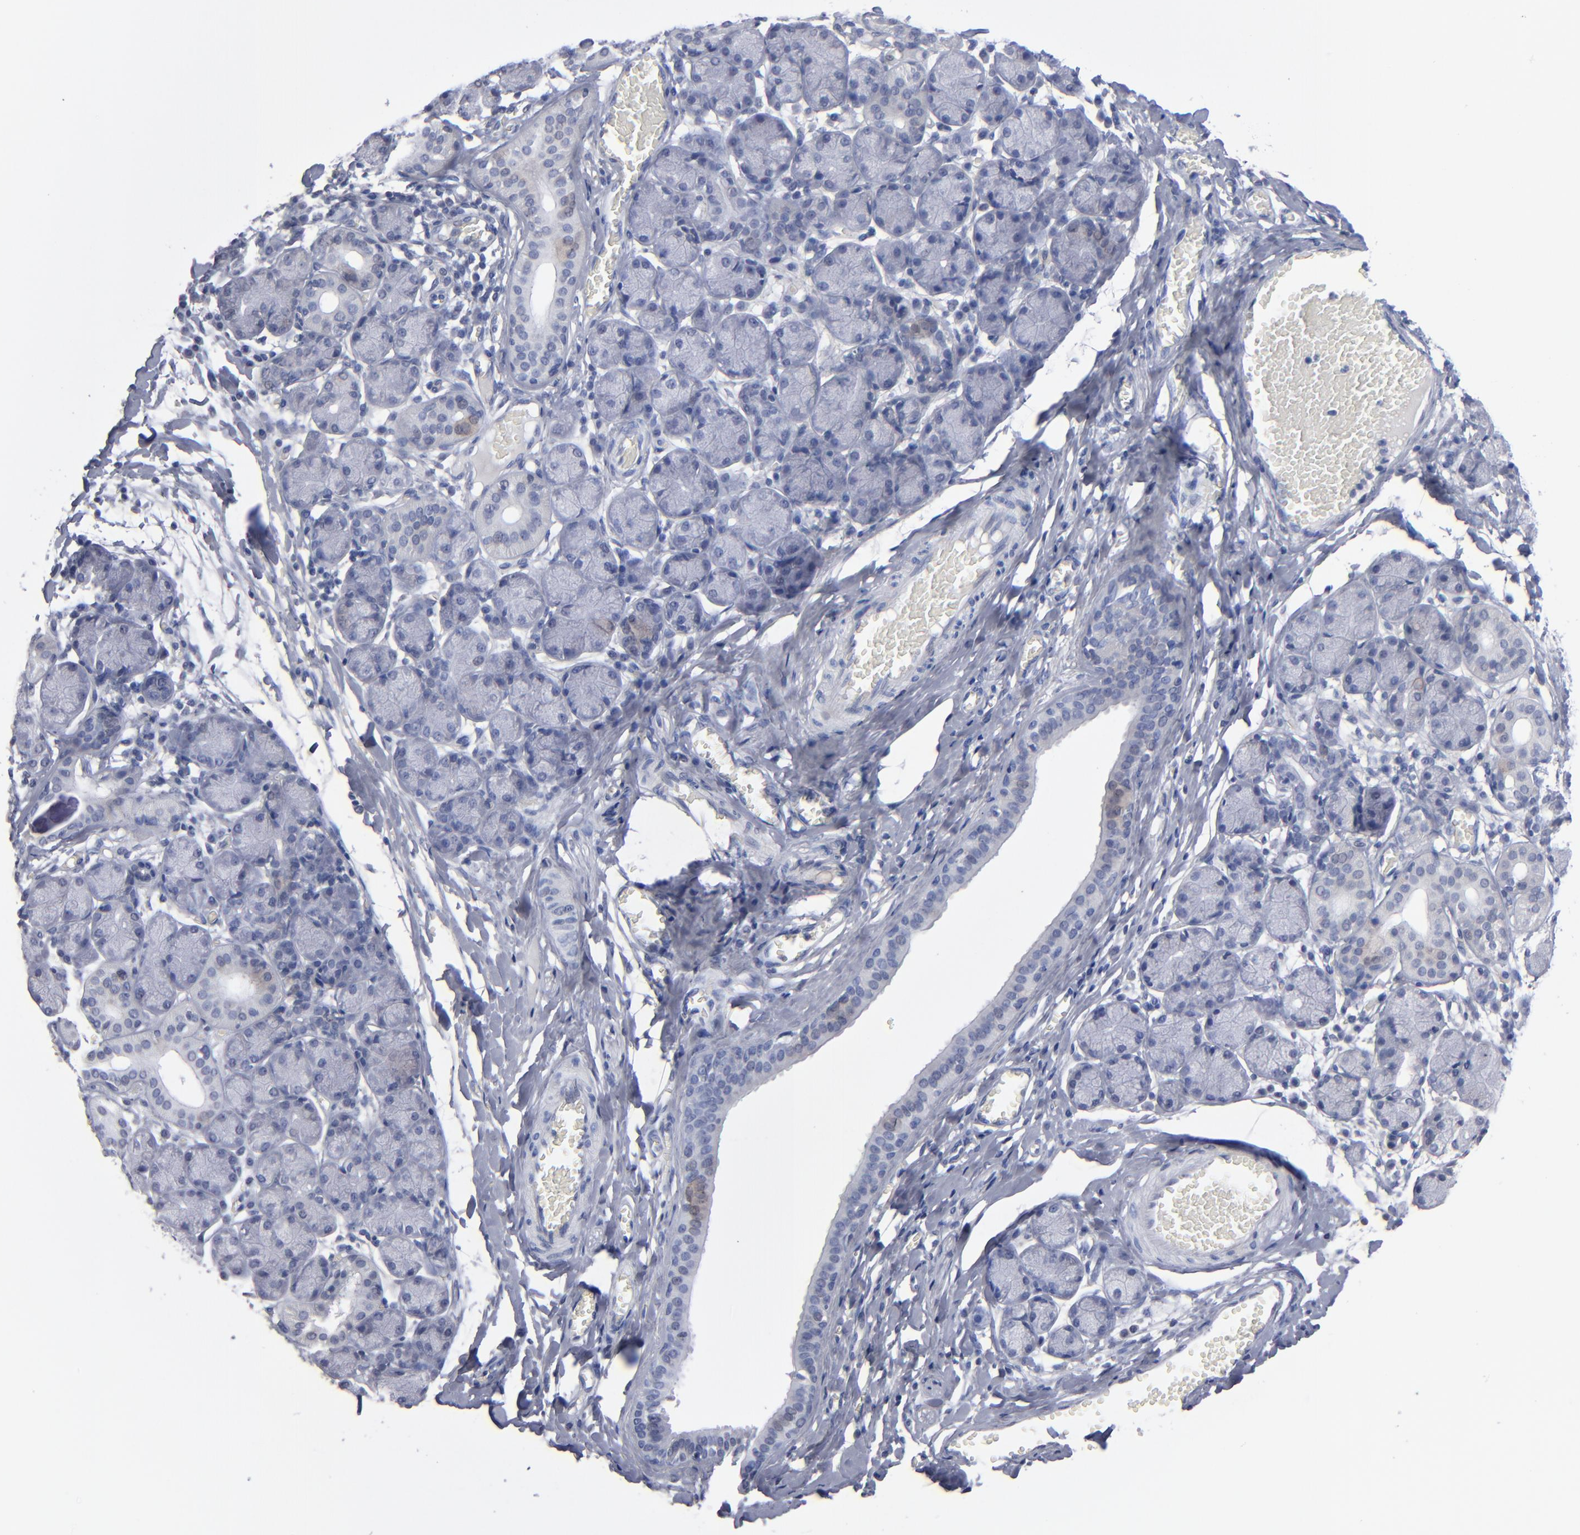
{"staining": {"intensity": "negative", "quantity": "none", "location": "none"}, "tissue": "salivary gland", "cell_type": "Glandular cells", "image_type": "normal", "snomed": [{"axis": "morphology", "description": "Normal tissue, NOS"}, {"axis": "topography", "description": "Salivary gland"}], "caption": "Glandular cells are negative for brown protein staining in normal salivary gland. (DAB (3,3'-diaminobenzidine) immunohistochemistry, high magnification).", "gene": "RPH3A", "patient": {"sex": "female", "age": 24}}